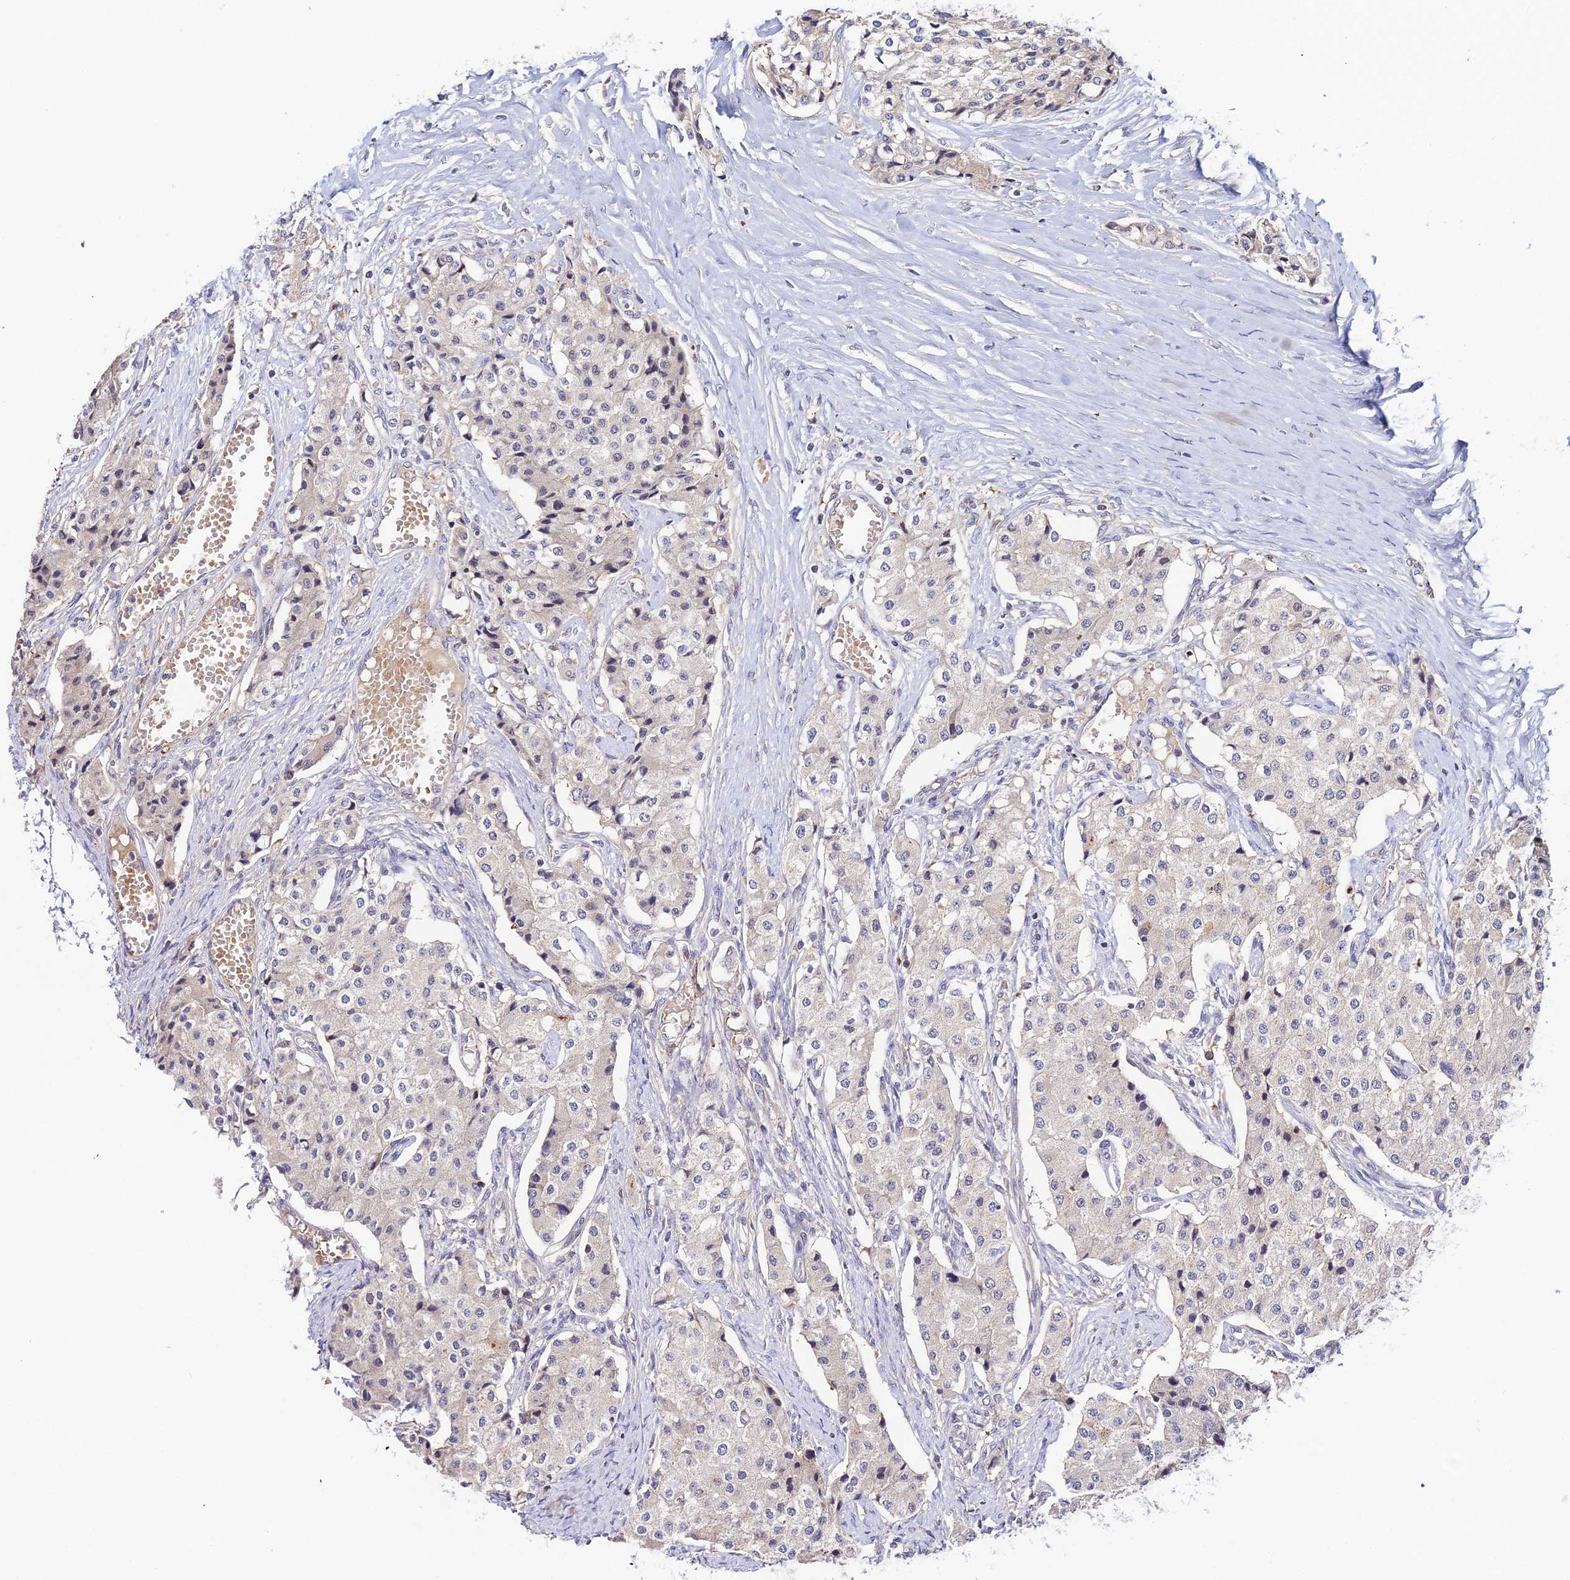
{"staining": {"intensity": "negative", "quantity": "none", "location": "none"}, "tissue": "carcinoid", "cell_type": "Tumor cells", "image_type": "cancer", "snomed": [{"axis": "morphology", "description": "Carcinoid, malignant, NOS"}, {"axis": "topography", "description": "Colon"}], "caption": "A histopathology image of carcinoid stained for a protein reveals no brown staining in tumor cells. (DAB immunohistochemistry with hematoxylin counter stain).", "gene": "ZBED8", "patient": {"sex": "female", "age": 52}}